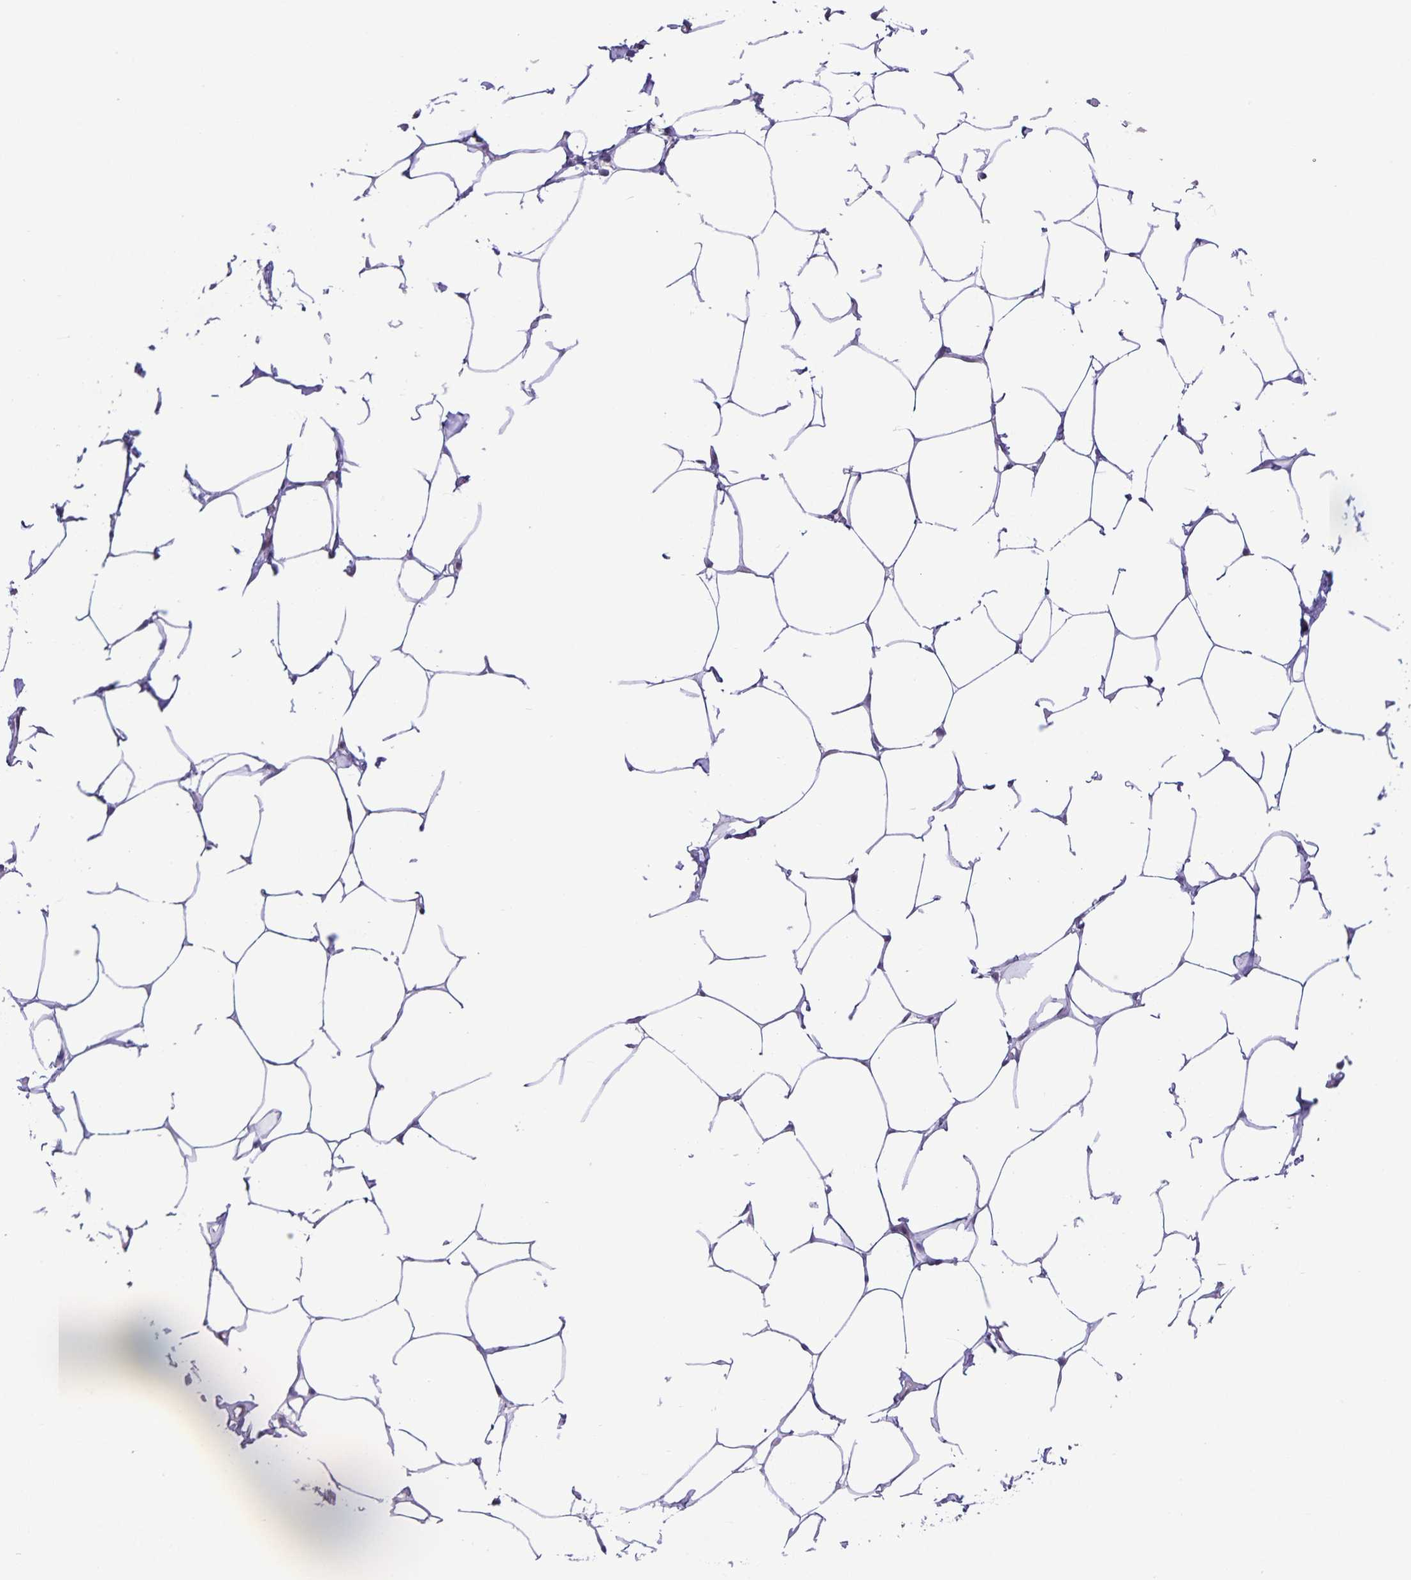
{"staining": {"intensity": "negative", "quantity": "none", "location": "none"}, "tissue": "breast", "cell_type": "Adipocytes", "image_type": "normal", "snomed": [{"axis": "morphology", "description": "Normal tissue, NOS"}, {"axis": "topography", "description": "Breast"}], "caption": "Immunohistochemistry micrograph of normal breast stained for a protein (brown), which demonstrates no positivity in adipocytes.", "gene": "ONECUT2", "patient": {"sex": "female", "age": 27}}